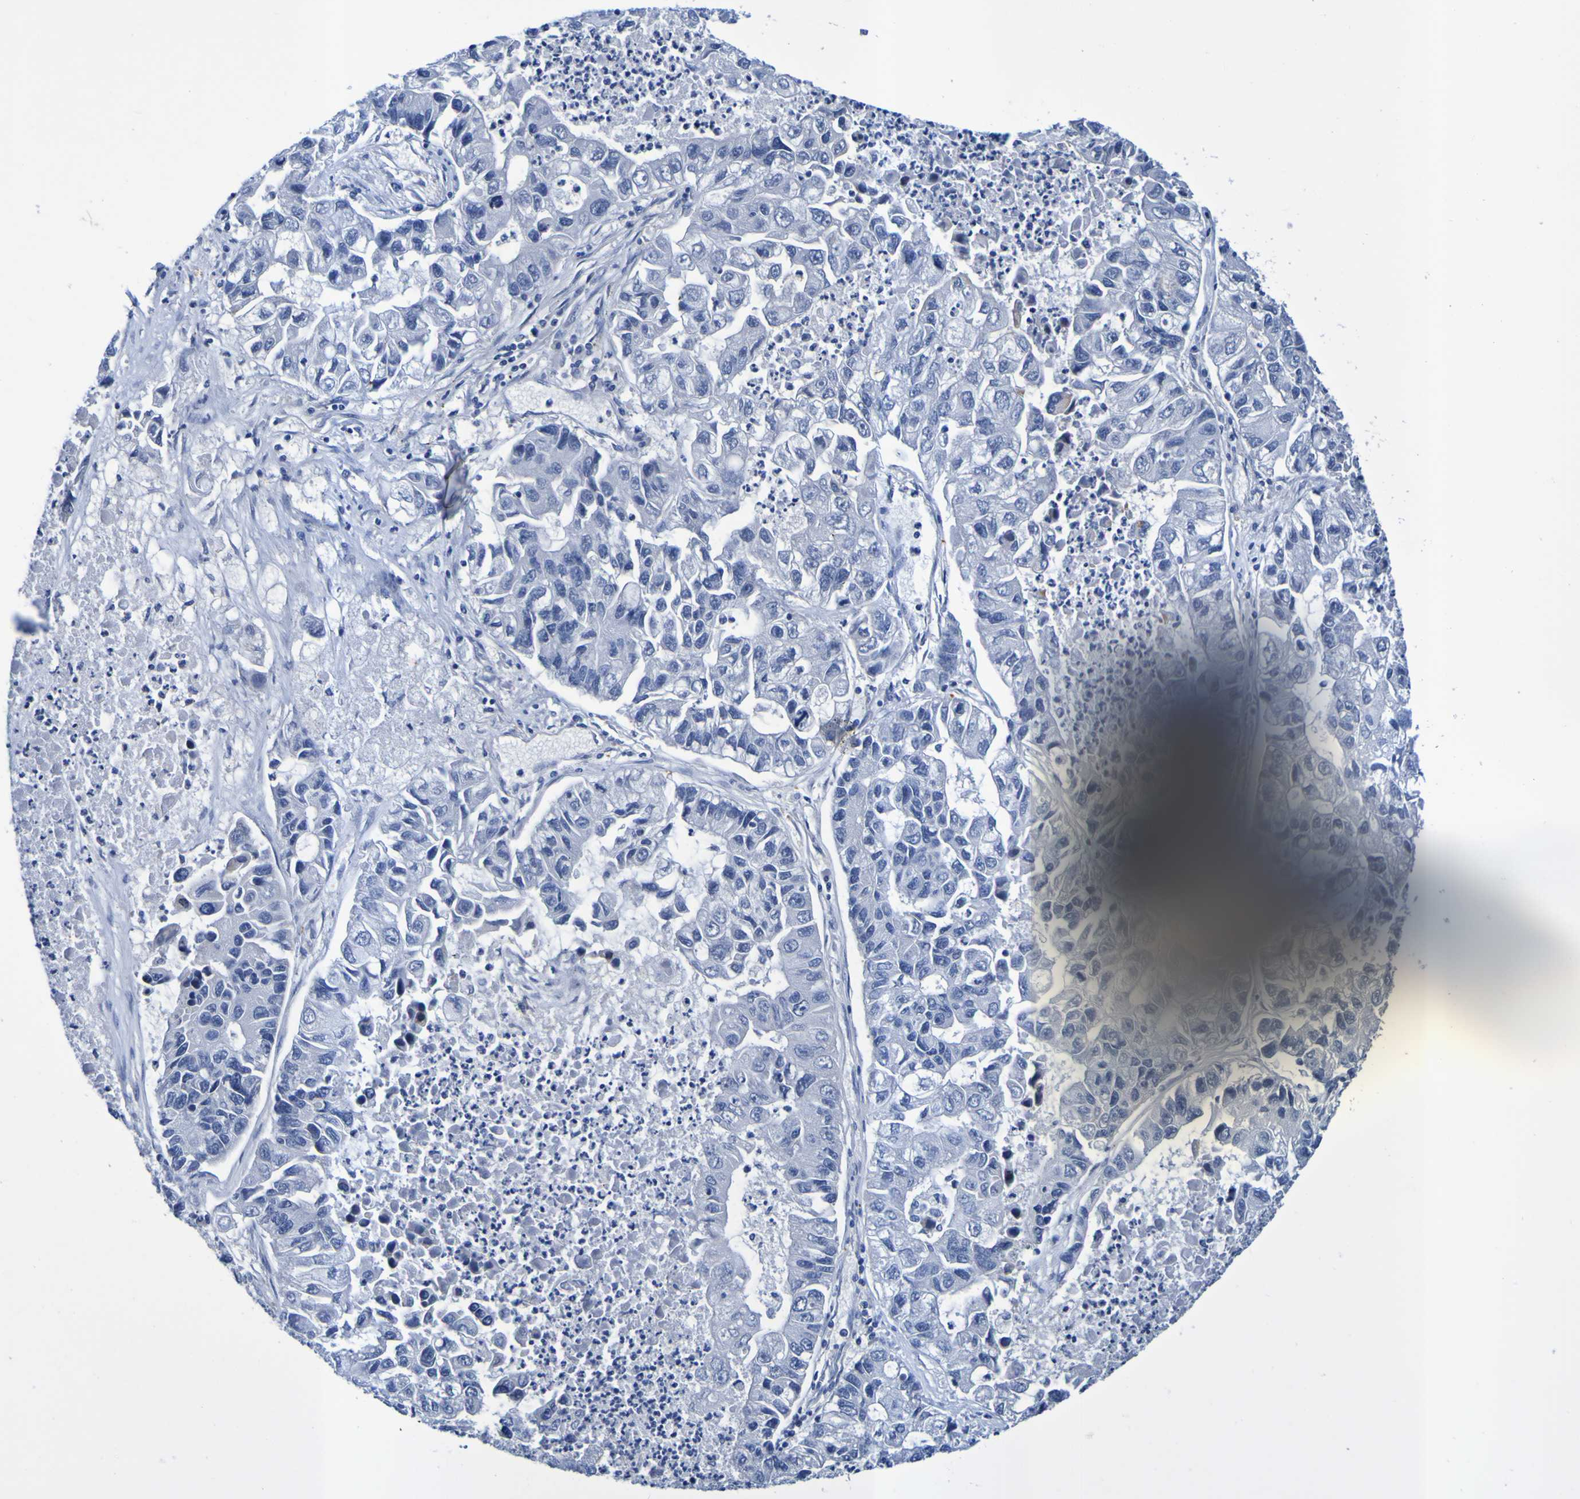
{"staining": {"intensity": "negative", "quantity": "none", "location": "none"}, "tissue": "lung cancer", "cell_type": "Tumor cells", "image_type": "cancer", "snomed": [{"axis": "morphology", "description": "Adenocarcinoma, NOS"}, {"axis": "topography", "description": "Lung"}], "caption": "A high-resolution histopathology image shows IHC staining of lung adenocarcinoma, which reveals no significant staining in tumor cells. (DAB immunohistochemistry (IHC), high magnification).", "gene": "VMA21", "patient": {"sex": "female", "age": 51}}